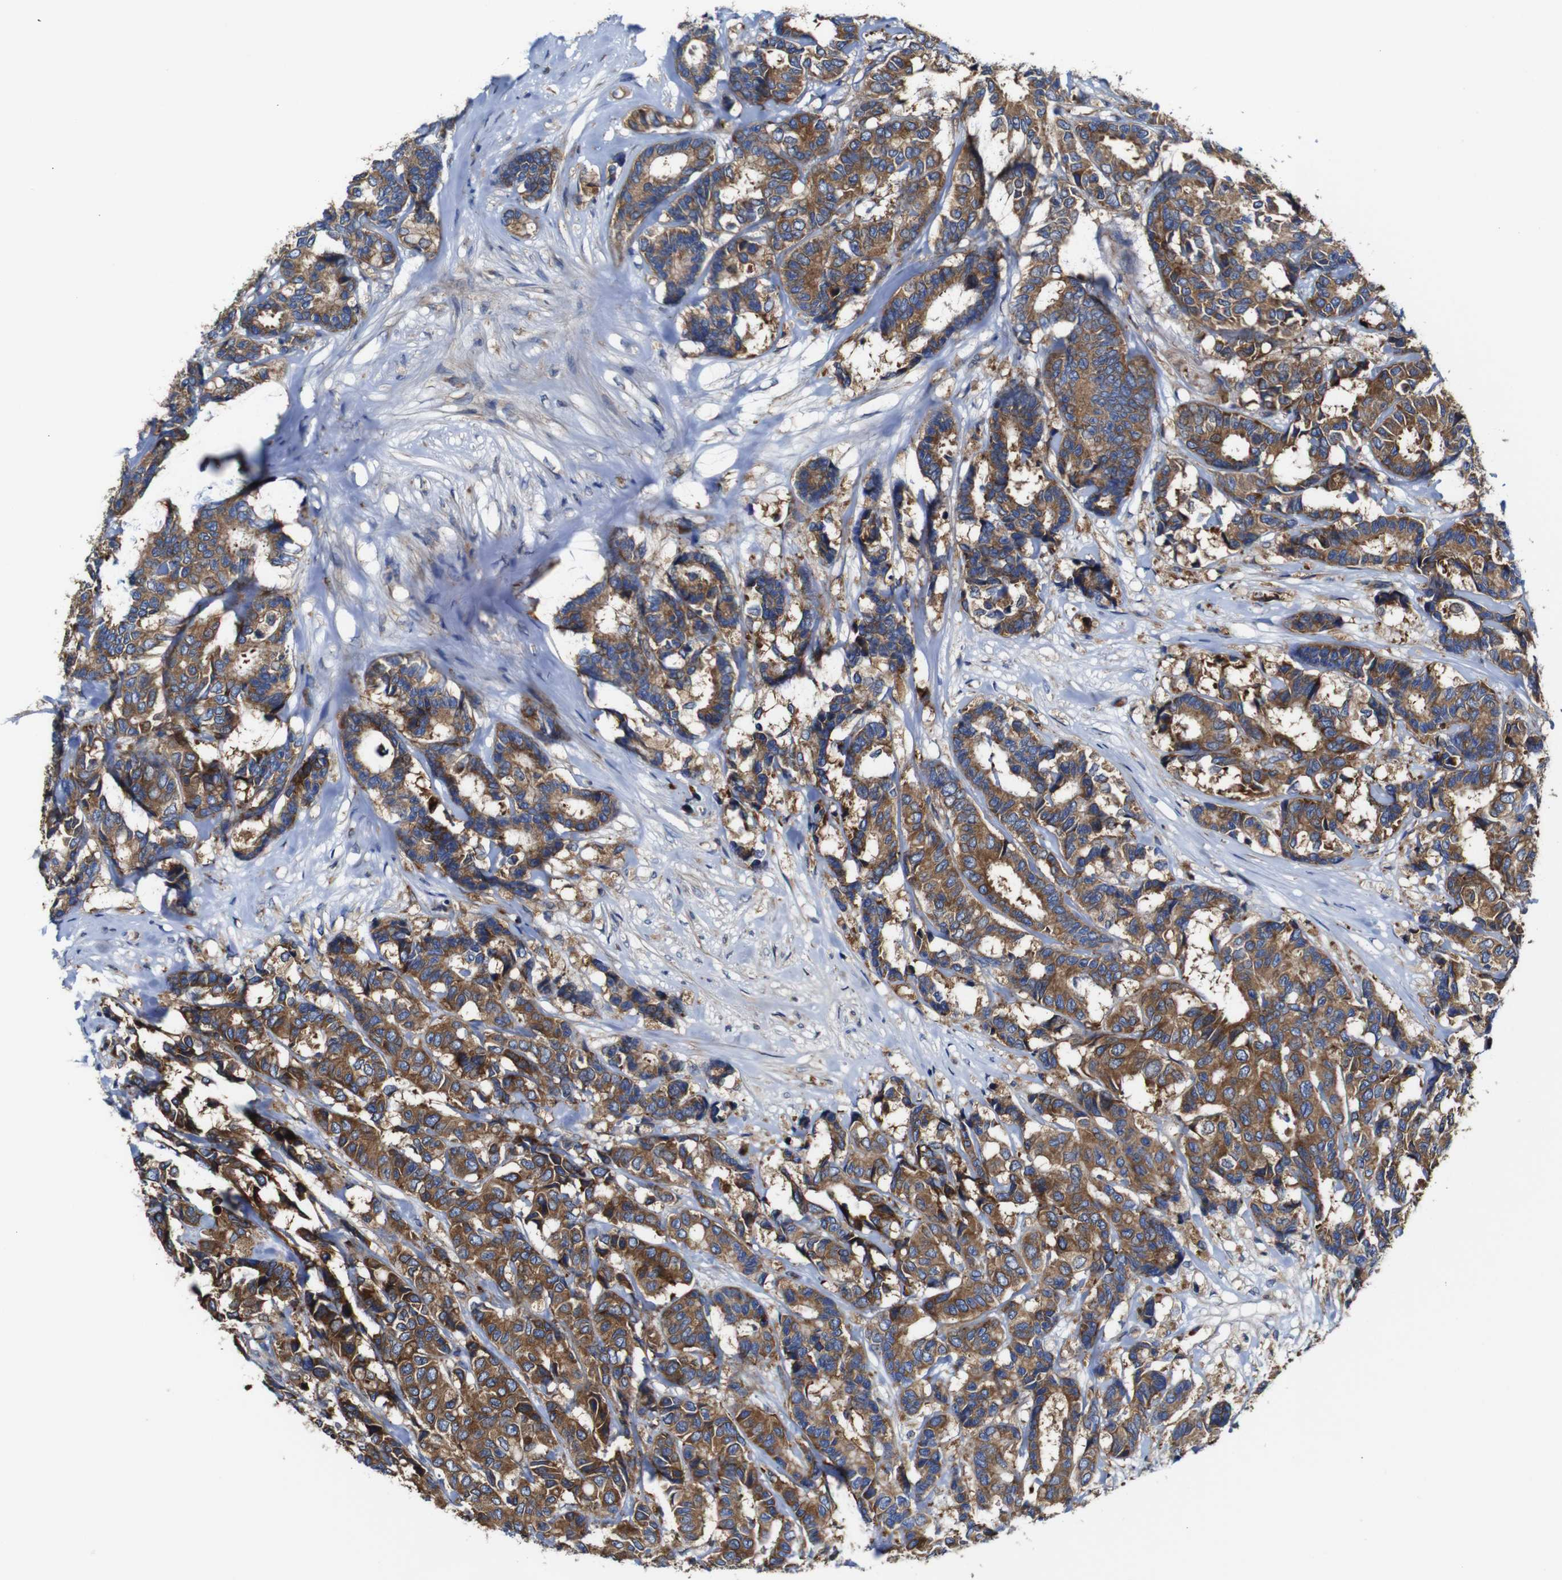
{"staining": {"intensity": "strong", "quantity": ">75%", "location": "cytoplasmic/membranous"}, "tissue": "breast cancer", "cell_type": "Tumor cells", "image_type": "cancer", "snomed": [{"axis": "morphology", "description": "Duct carcinoma"}, {"axis": "topography", "description": "Breast"}], "caption": "DAB (3,3'-diaminobenzidine) immunohistochemical staining of breast invasive ductal carcinoma reveals strong cytoplasmic/membranous protein positivity in approximately >75% of tumor cells.", "gene": "CLCC1", "patient": {"sex": "female", "age": 87}}